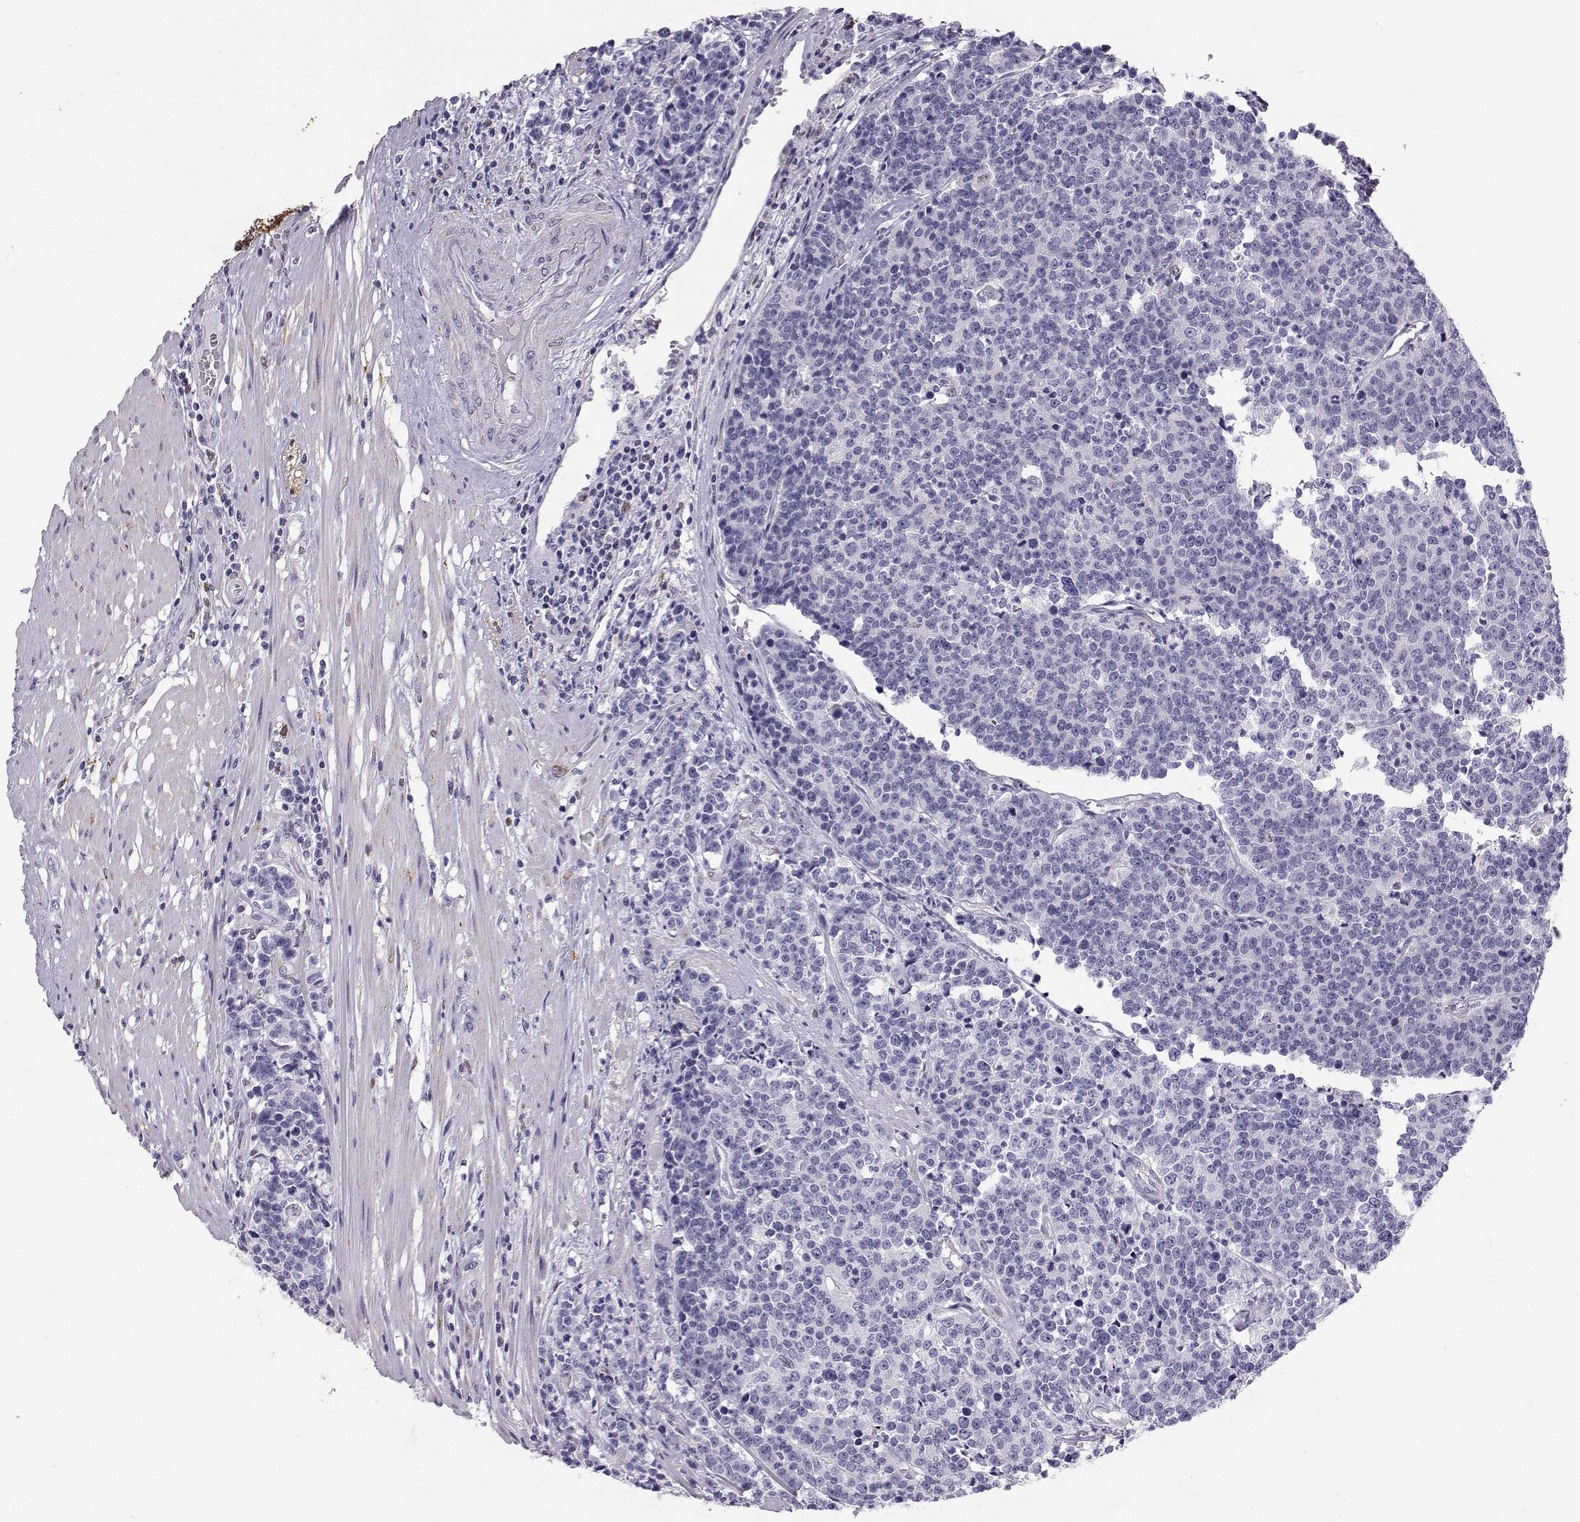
{"staining": {"intensity": "negative", "quantity": "none", "location": "none"}, "tissue": "prostate cancer", "cell_type": "Tumor cells", "image_type": "cancer", "snomed": [{"axis": "morphology", "description": "Adenocarcinoma, NOS"}, {"axis": "topography", "description": "Prostate"}], "caption": "Prostate cancer stained for a protein using immunohistochemistry (IHC) reveals no positivity tumor cells.", "gene": "DCLK3", "patient": {"sex": "male", "age": 67}}